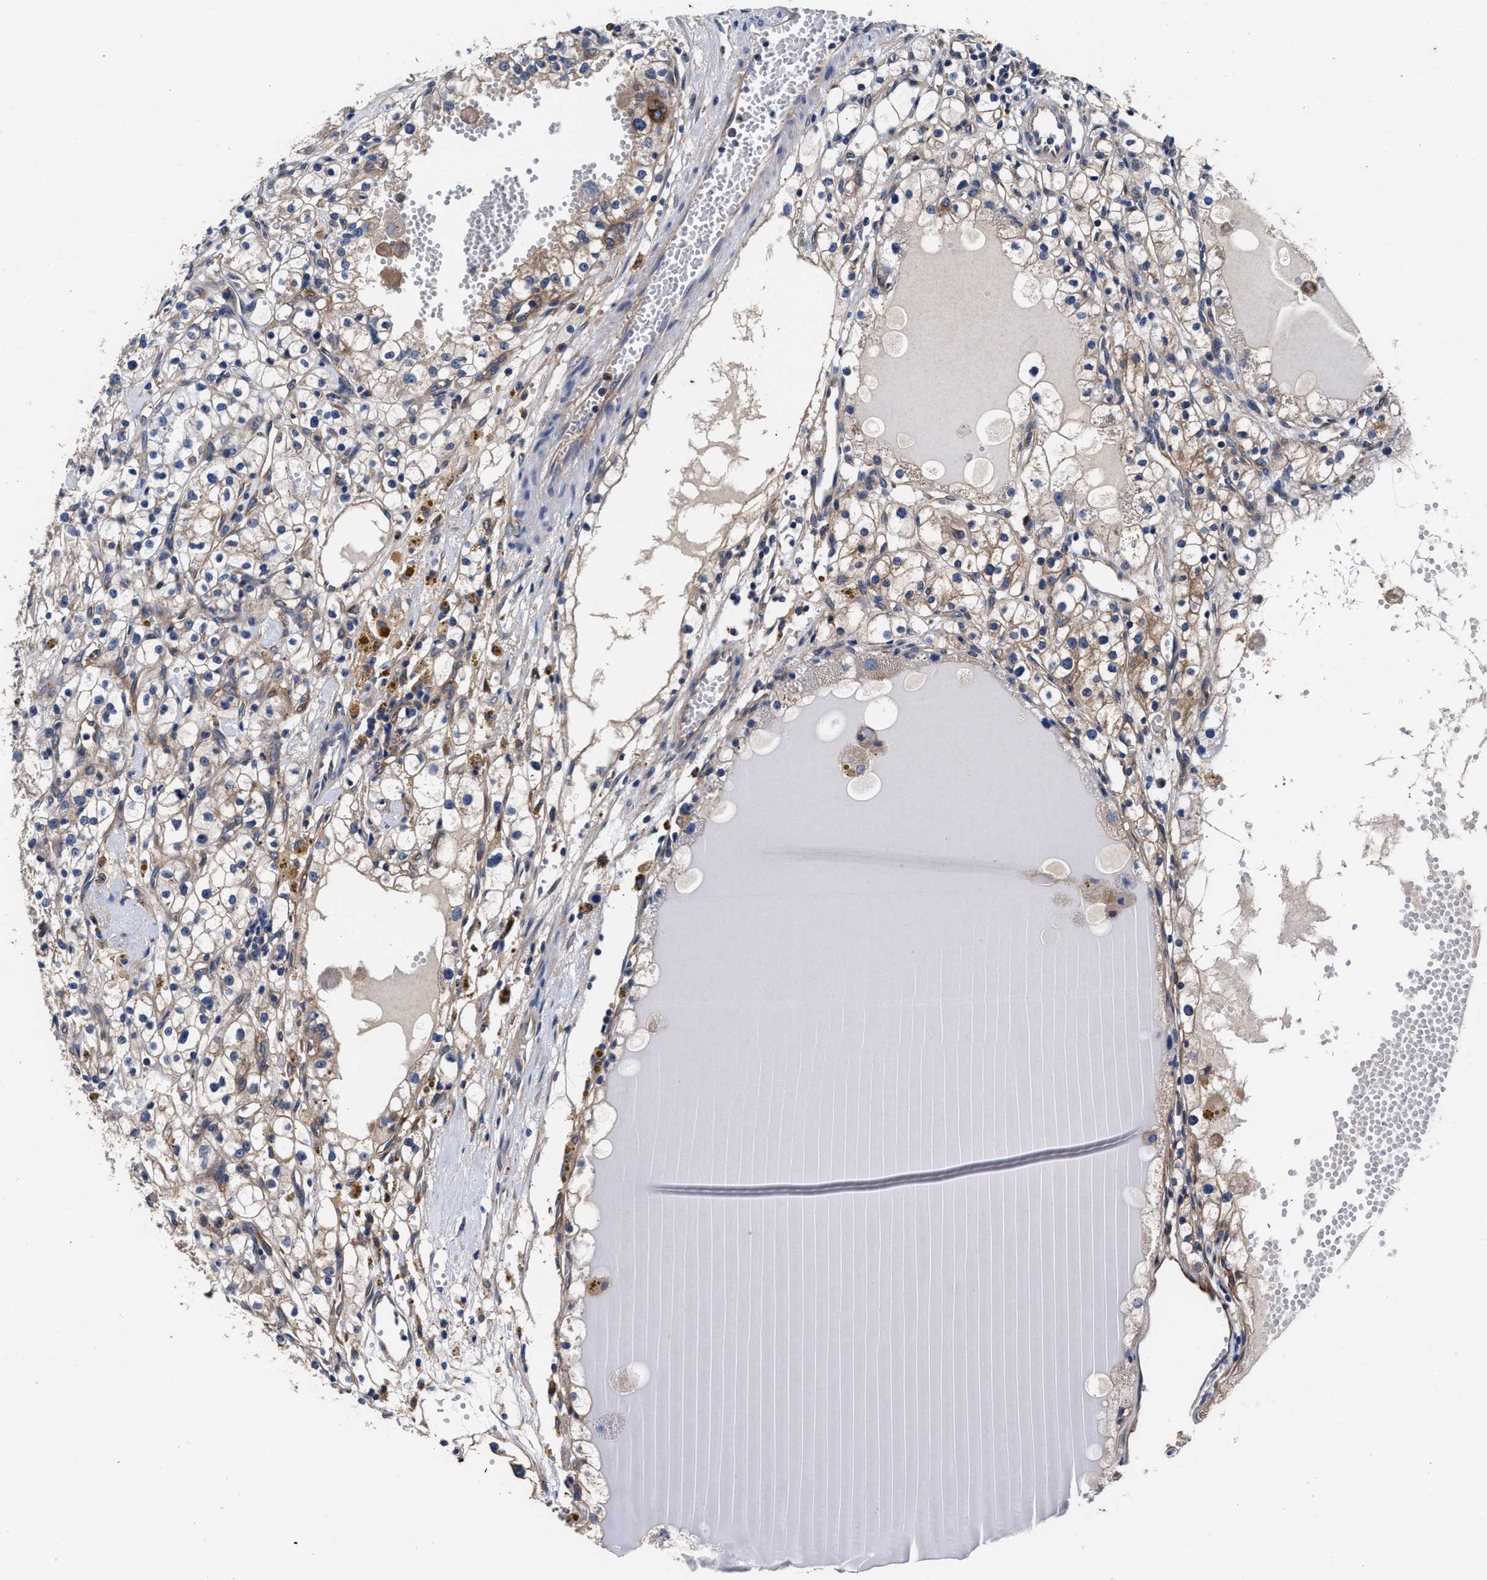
{"staining": {"intensity": "moderate", "quantity": ">75%", "location": "cytoplasmic/membranous"}, "tissue": "renal cancer", "cell_type": "Tumor cells", "image_type": "cancer", "snomed": [{"axis": "morphology", "description": "Adenocarcinoma, NOS"}, {"axis": "topography", "description": "Kidney"}], "caption": "This is an image of IHC staining of renal cancer (adenocarcinoma), which shows moderate staining in the cytoplasmic/membranous of tumor cells.", "gene": "SH3GL1", "patient": {"sex": "male", "age": 56}}